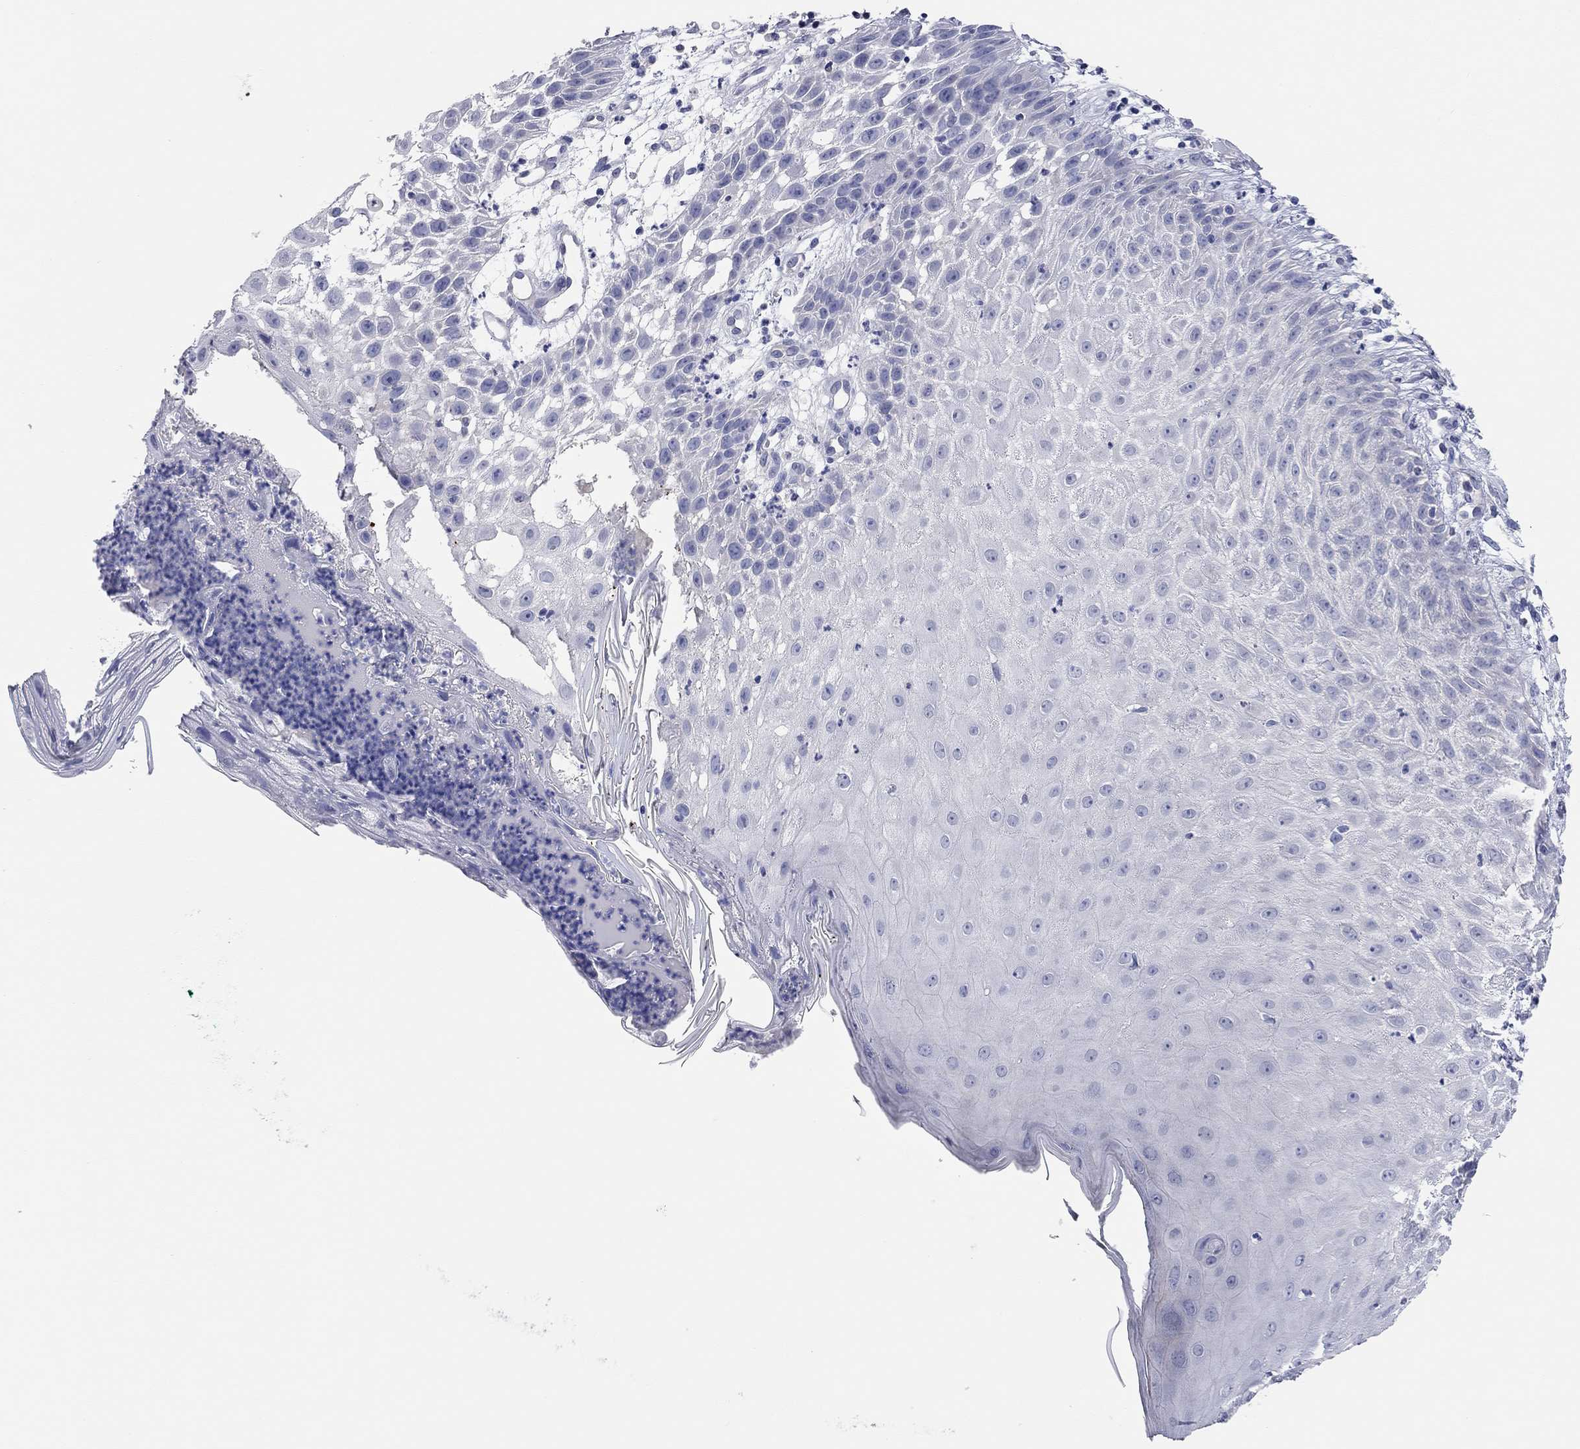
{"staining": {"intensity": "negative", "quantity": "none", "location": "none"}, "tissue": "skin cancer", "cell_type": "Tumor cells", "image_type": "cancer", "snomed": [{"axis": "morphology", "description": "Normal tissue, NOS"}, {"axis": "morphology", "description": "Squamous cell carcinoma, NOS"}, {"axis": "topography", "description": "Skin"}], "caption": "This is an immunohistochemistry image of skin cancer (squamous cell carcinoma). There is no expression in tumor cells.", "gene": "TMEM221", "patient": {"sex": "male", "age": 79}}